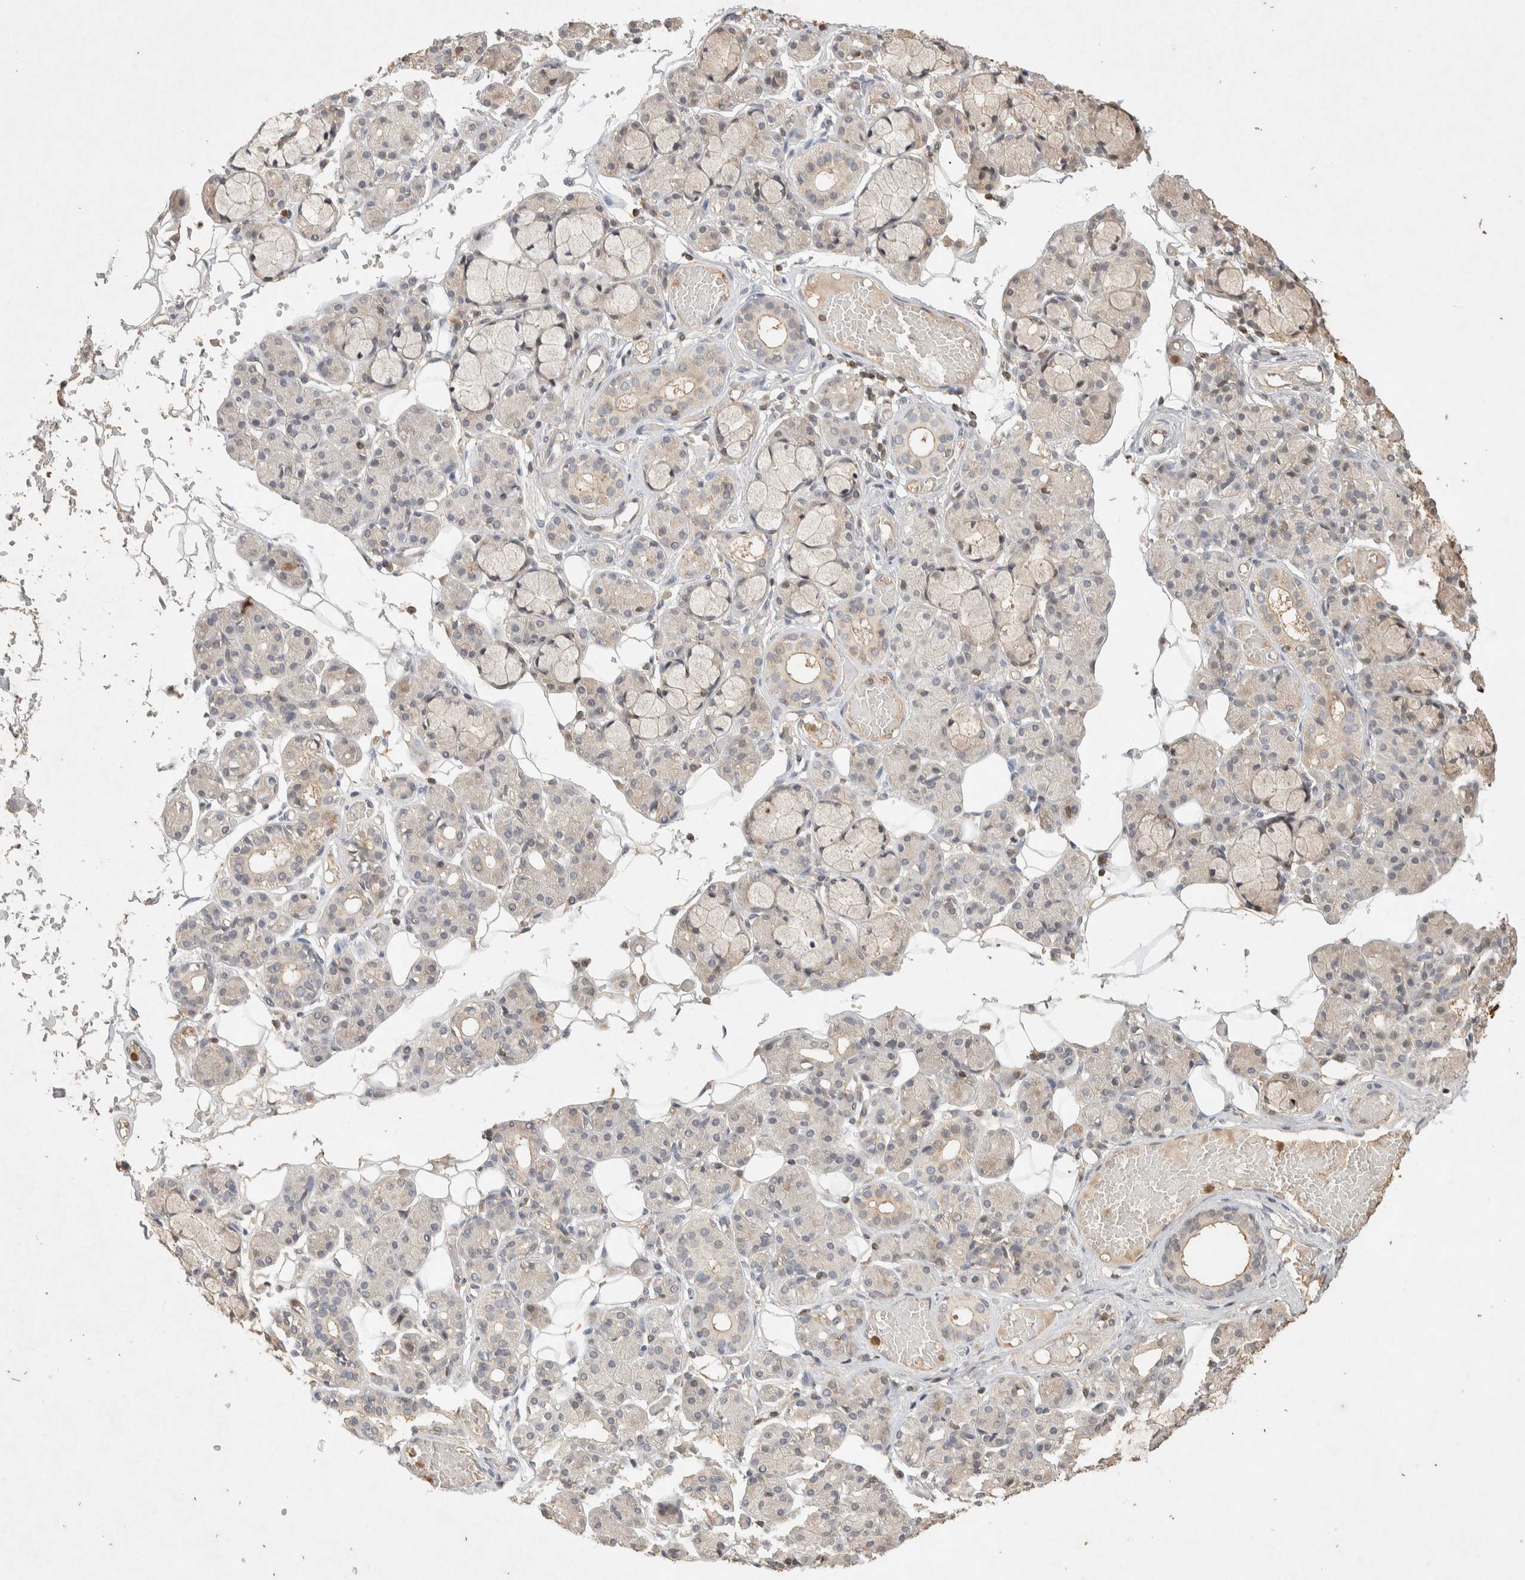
{"staining": {"intensity": "weak", "quantity": "<25%", "location": "cytoplasmic/membranous"}, "tissue": "salivary gland", "cell_type": "Glandular cells", "image_type": "normal", "snomed": [{"axis": "morphology", "description": "Normal tissue, NOS"}, {"axis": "topography", "description": "Salivary gland"}], "caption": "Salivary gland stained for a protein using immunohistochemistry (IHC) exhibits no positivity glandular cells.", "gene": "RAC2", "patient": {"sex": "male", "age": 63}}